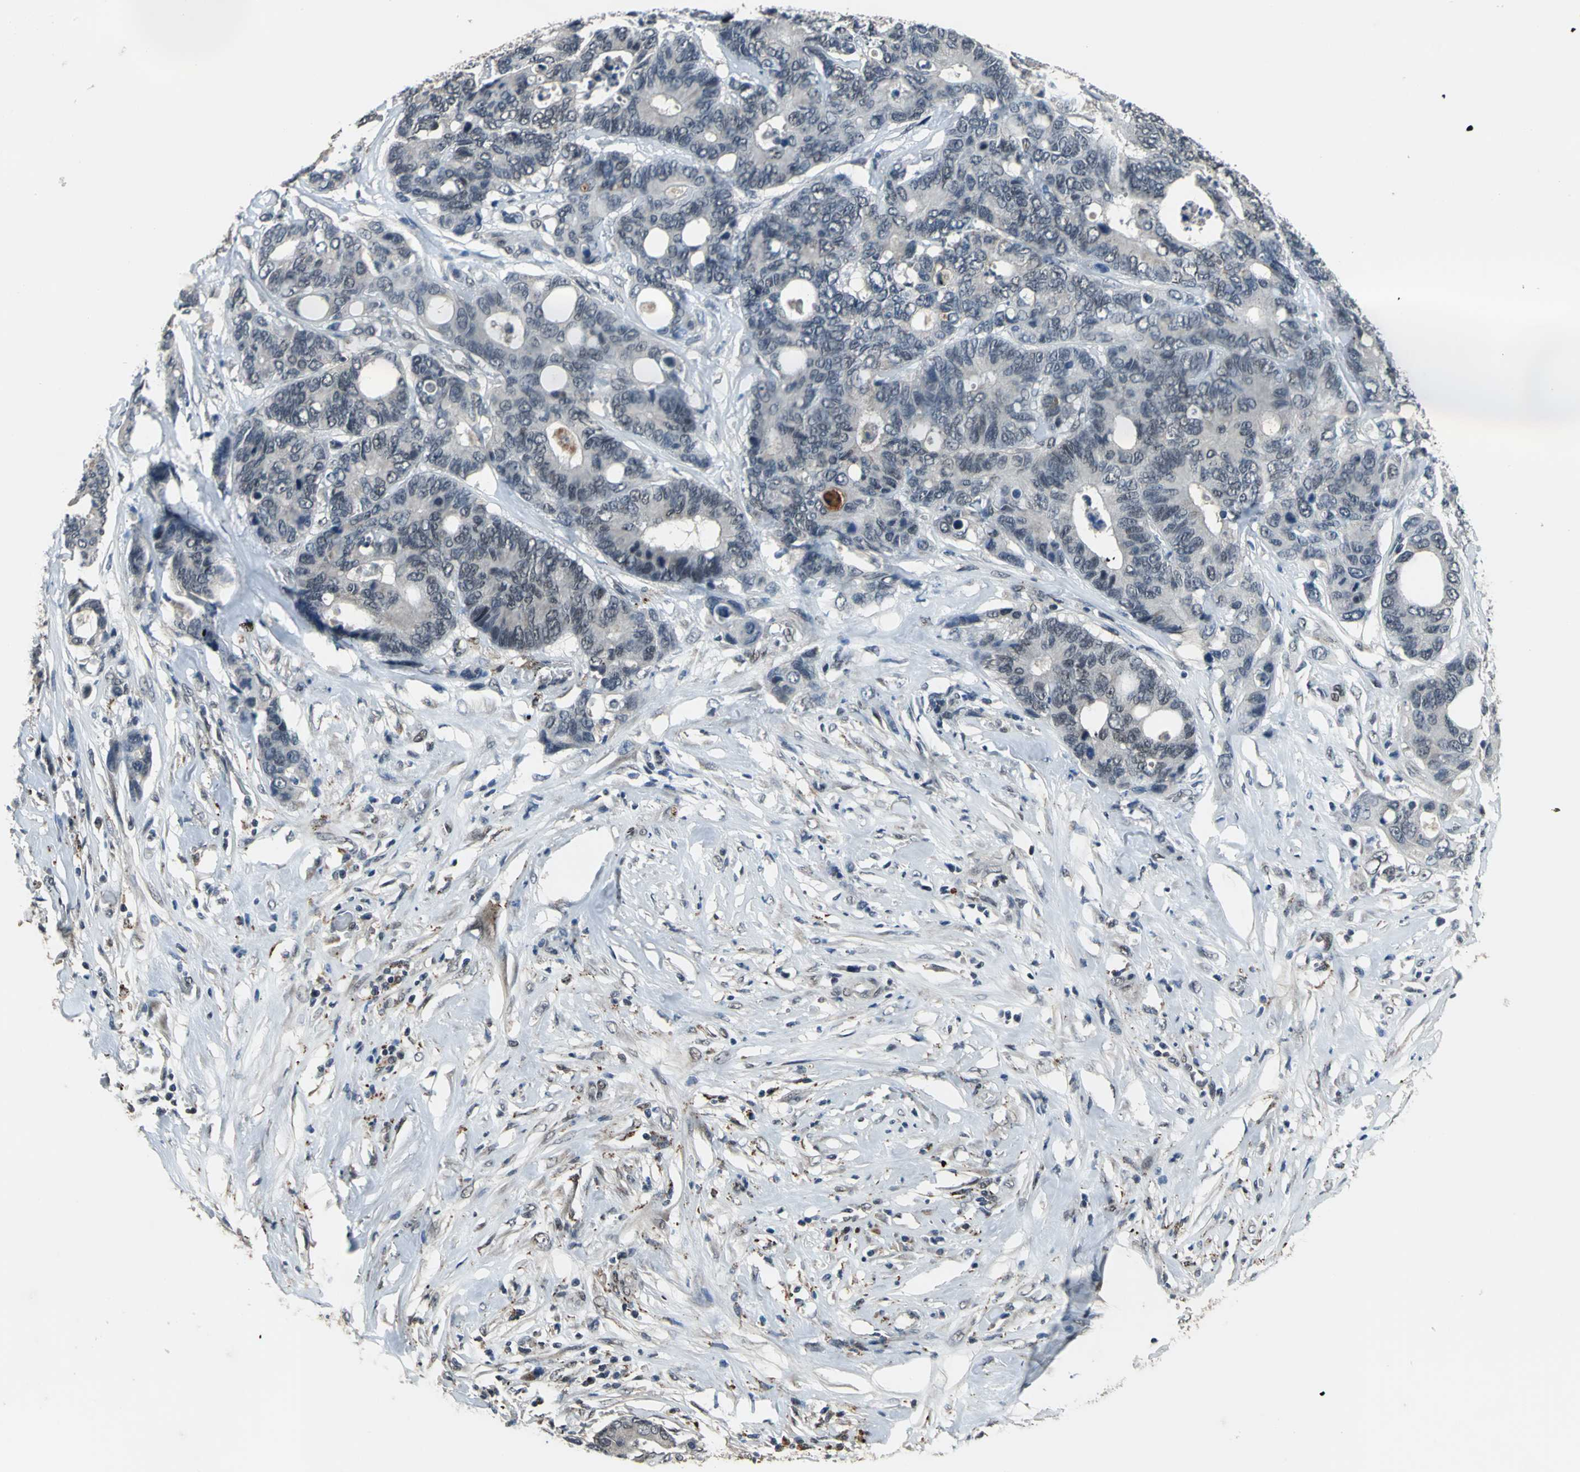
{"staining": {"intensity": "weak", "quantity": "<25%", "location": "cytoplasmic/membranous"}, "tissue": "colorectal cancer", "cell_type": "Tumor cells", "image_type": "cancer", "snomed": [{"axis": "morphology", "description": "Adenocarcinoma, NOS"}, {"axis": "topography", "description": "Rectum"}], "caption": "This is an immunohistochemistry image of adenocarcinoma (colorectal). There is no positivity in tumor cells.", "gene": "ELF2", "patient": {"sex": "male", "age": 55}}